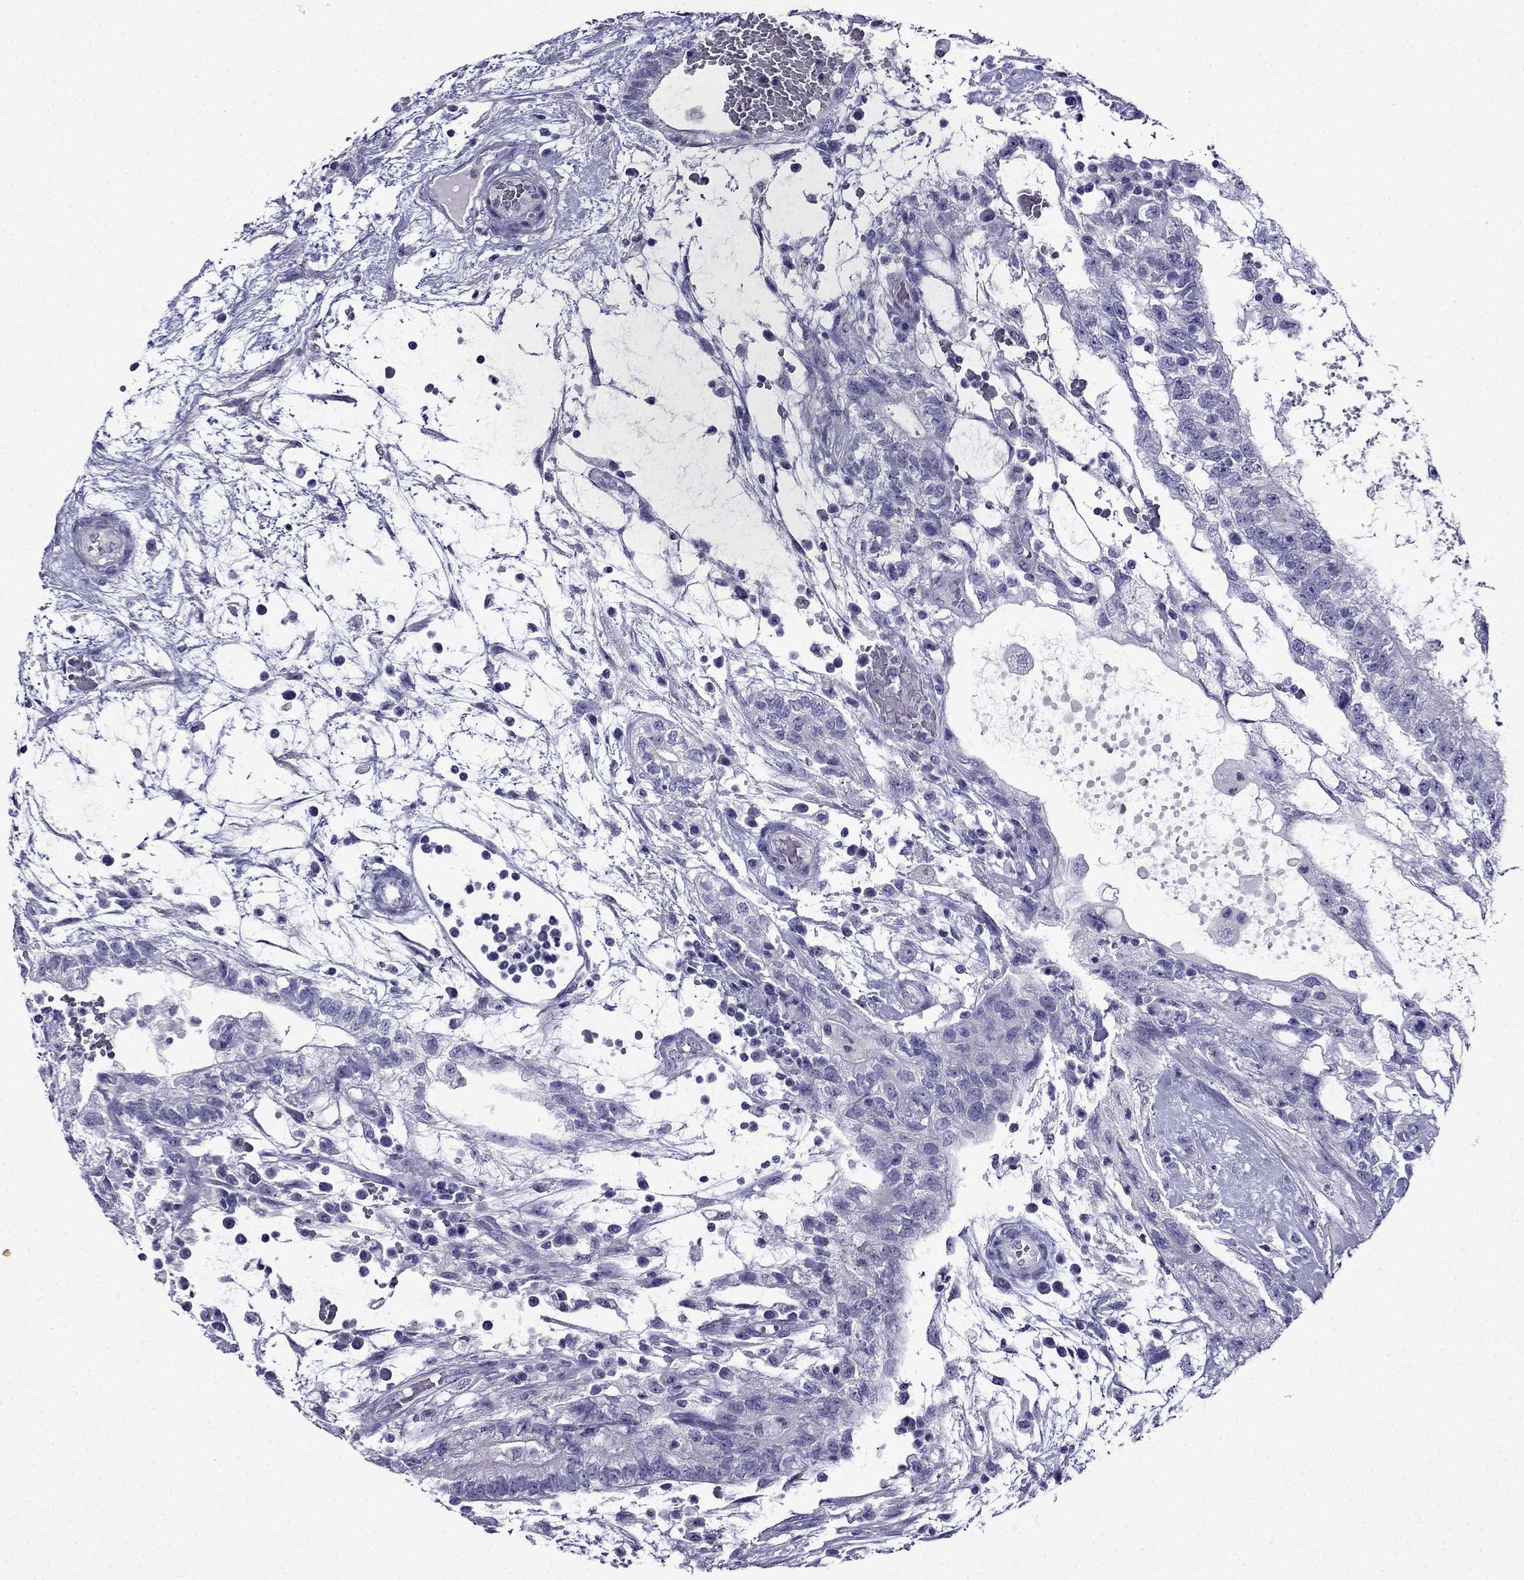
{"staining": {"intensity": "negative", "quantity": "none", "location": "none"}, "tissue": "testis cancer", "cell_type": "Tumor cells", "image_type": "cancer", "snomed": [{"axis": "morphology", "description": "Normal tissue, NOS"}, {"axis": "morphology", "description": "Carcinoma, Embryonal, NOS"}, {"axis": "topography", "description": "Testis"}, {"axis": "topography", "description": "Epididymis"}], "caption": "Testis cancer (embryonal carcinoma) was stained to show a protein in brown. There is no significant staining in tumor cells. (IHC, brightfield microscopy, high magnification).", "gene": "ERC2", "patient": {"sex": "male", "age": 32}}